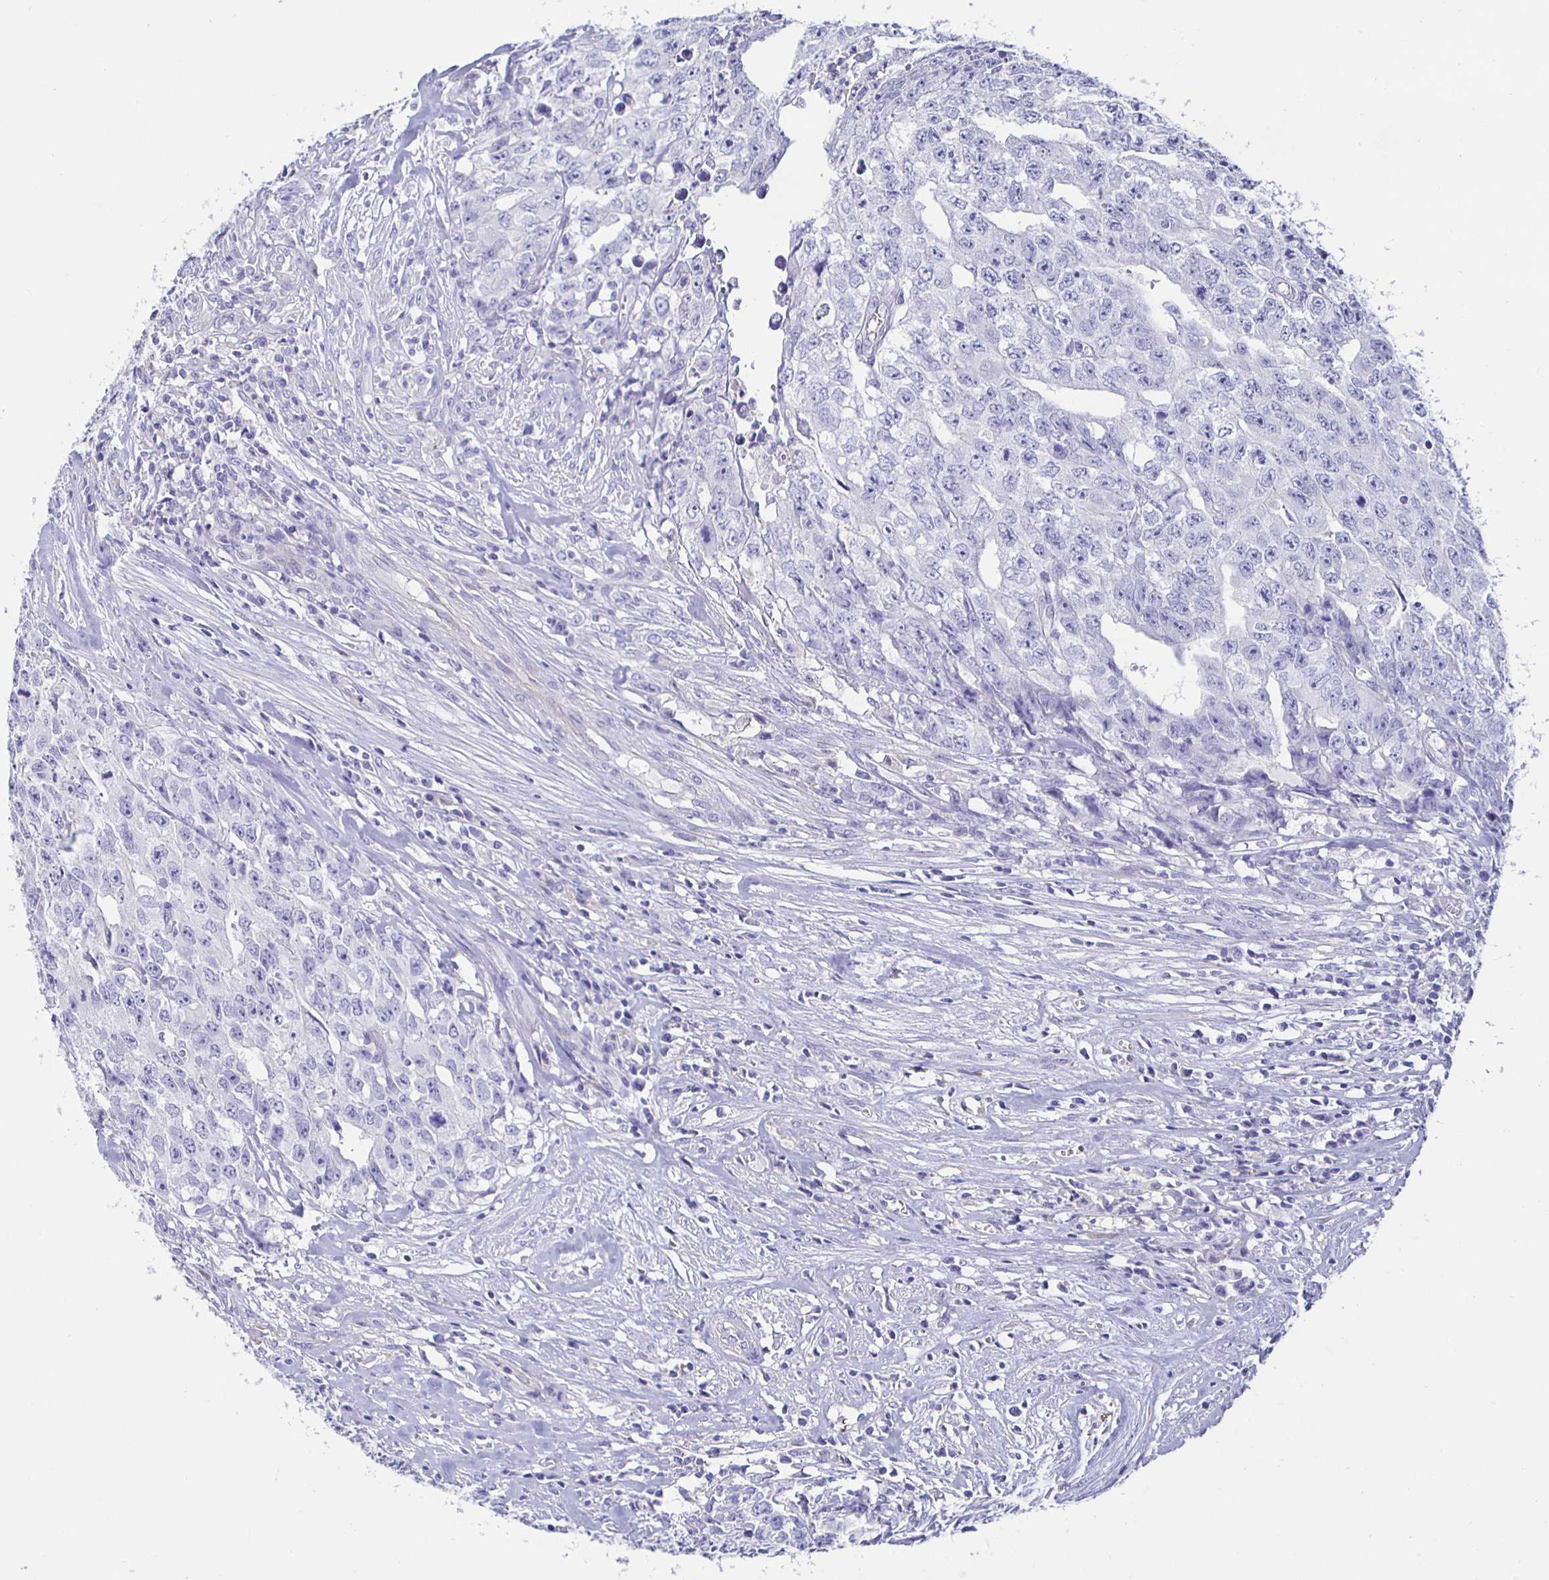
{"staining": {"intensity": "negative", "quantity": "none", "location": "none"}, "tissue": "testis cancer", "cell_type": "Tumor cells", "image_type": "cancer", "snomed": [{"axis": "morphology", "description": "Carcinoma, Embryonal, NOS"}, {"axis": "morphology", "description": "Teratoma, malignant, NOS"}, {"axis": "topography", "description": "Testis"}], "caption": "Testis cancer (embryonal carcinoma) stained for a protein using immunohistochemistry reveals no positivity tumor cells.", "gene": "HSPA4L", "patient": {"sex": "male", "age": 24}}